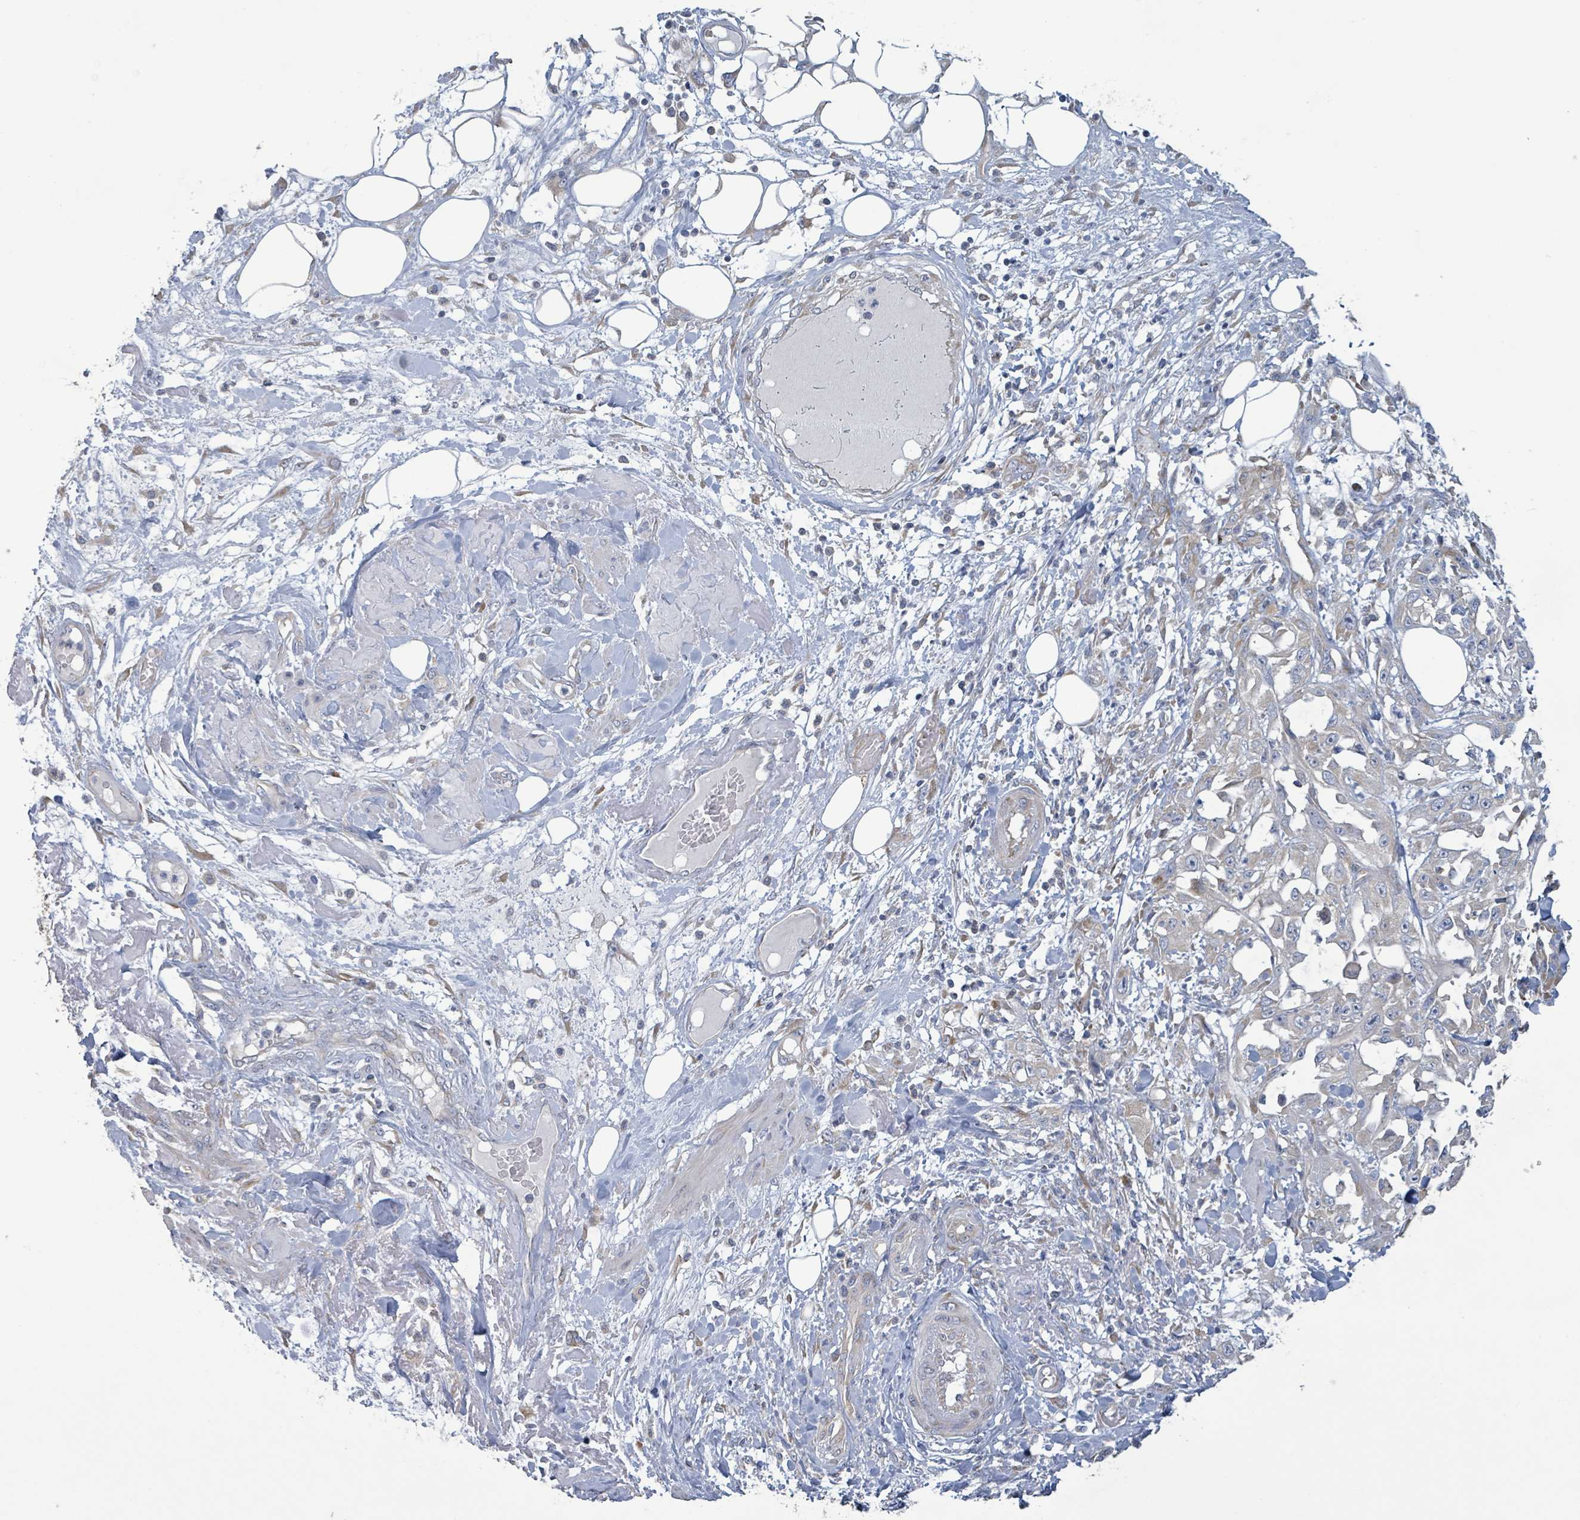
{"staining": {"intensity": "weak", "quantity": "<25%", "location": "cytoplasmic/membranous"}, "tissue": "skin cancer", "cell_type": "Tumor cells", "image_type": "cancer", "snomed": [{"axis": "morphology", "description": "Squamous cell carcinoma, NOS"}, {"axis": "morphology", "description": "Squamous cell carcinoma, metastatic, NOS"}, {"axis": "topography", "description": "Skin"}, {"axis": "topography", "description": "Lymph node"}], "caption": "Tumor cells are negative for protein expression in human skin cancer (squamous cell carcinoma).", "gene": "RPL32", "patient": {"sex": "male", "age": 75}}